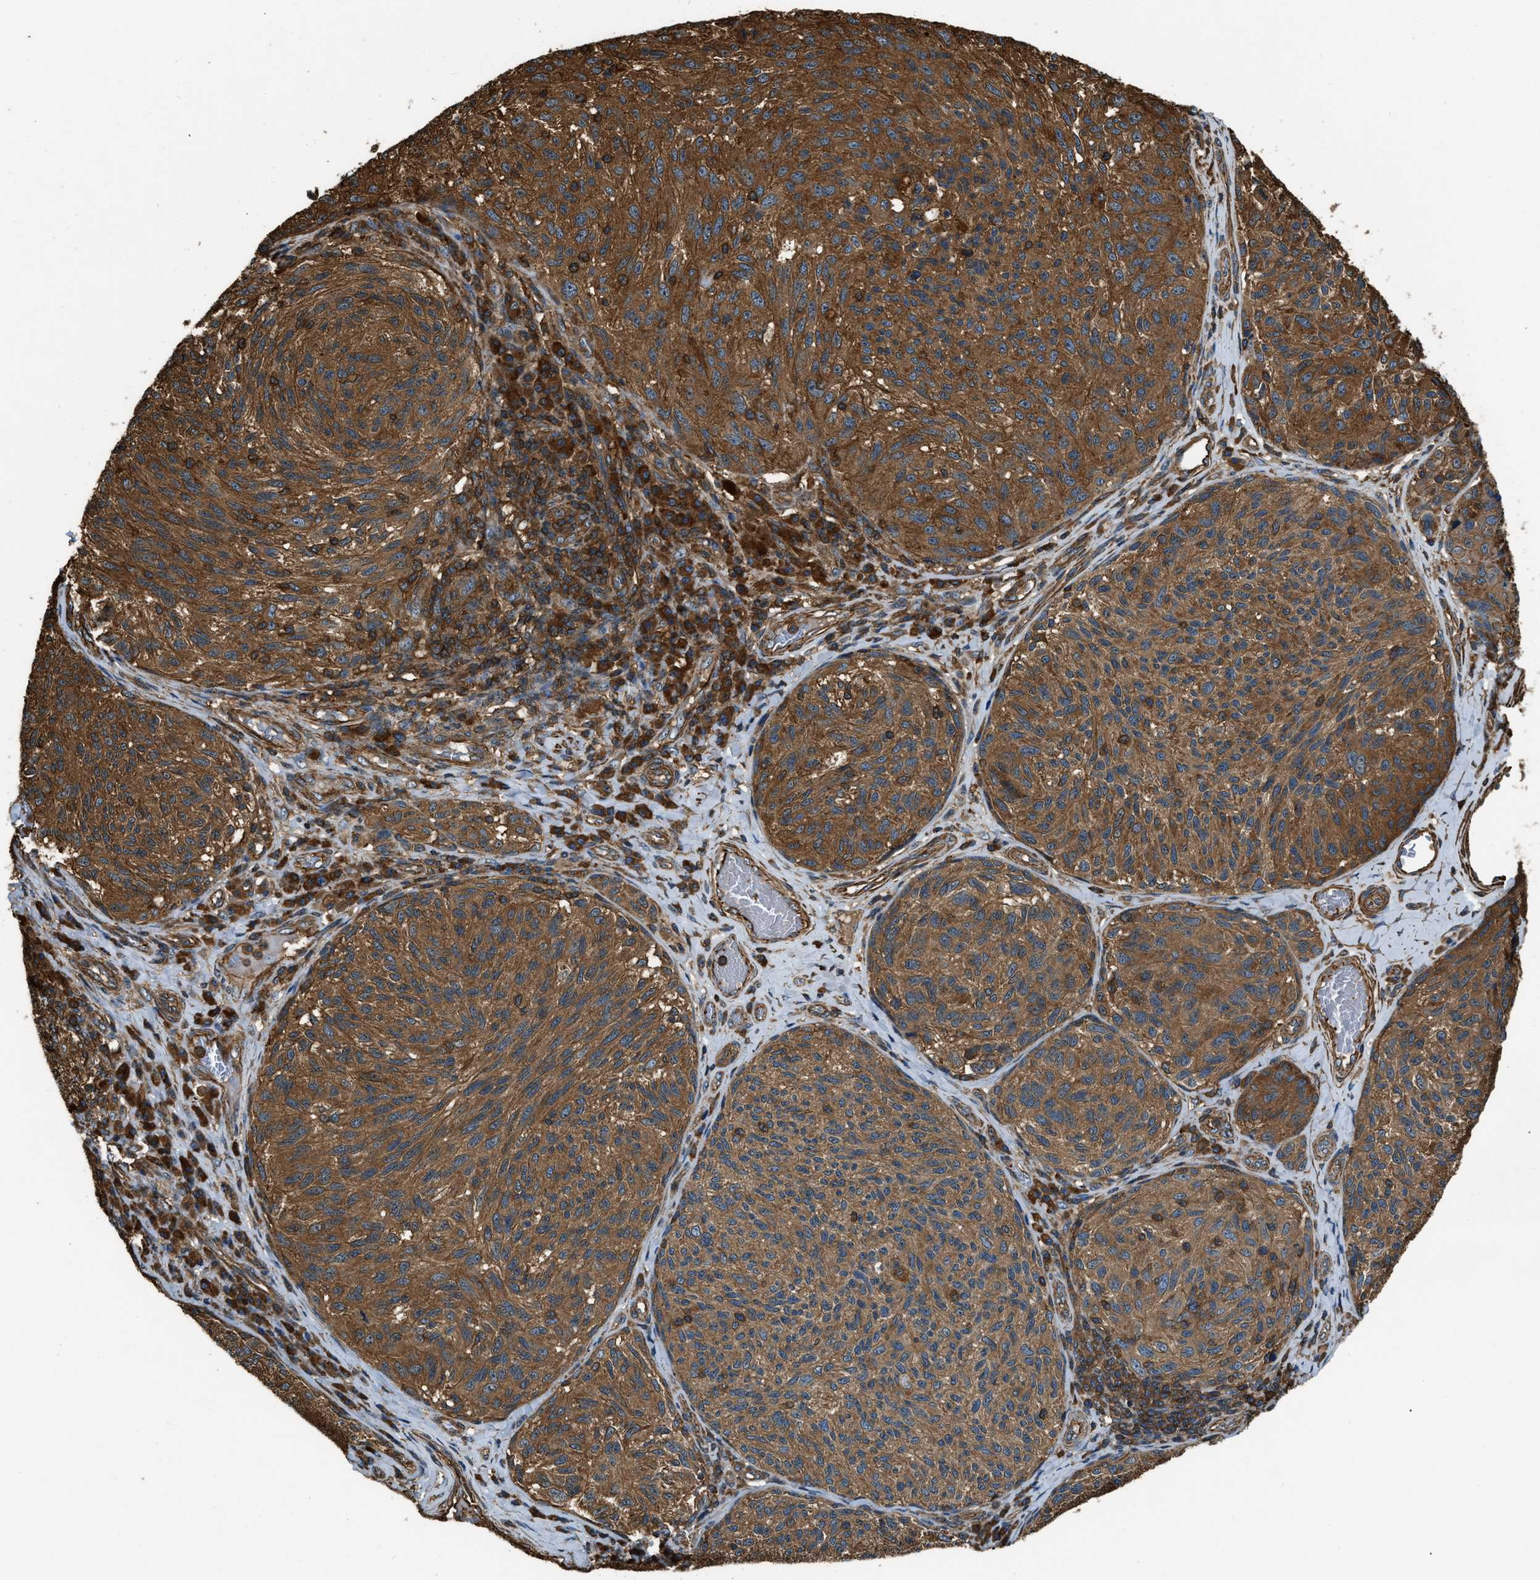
{"staining": {"intensity": "strong", "quantity": ">75%", "location": "cytoplasmic/membranous"}, "tissue": "melanoma", "cell_type": "Tumor cells", "image_type": "cancer", "snomed": [{"axis": "morphology", "description": "Malignant melanoma, NOS"}, {"axis": "topography", "description": "Skin"}], "caption": "Strong cytoplasmic/membranous protein staining is seen in approximately >75% of tumor cells in malignant melanoma. Nuclei are stained in blue.", "gene": "YARS1", "patient": {"sex": "female", "age": 73}}